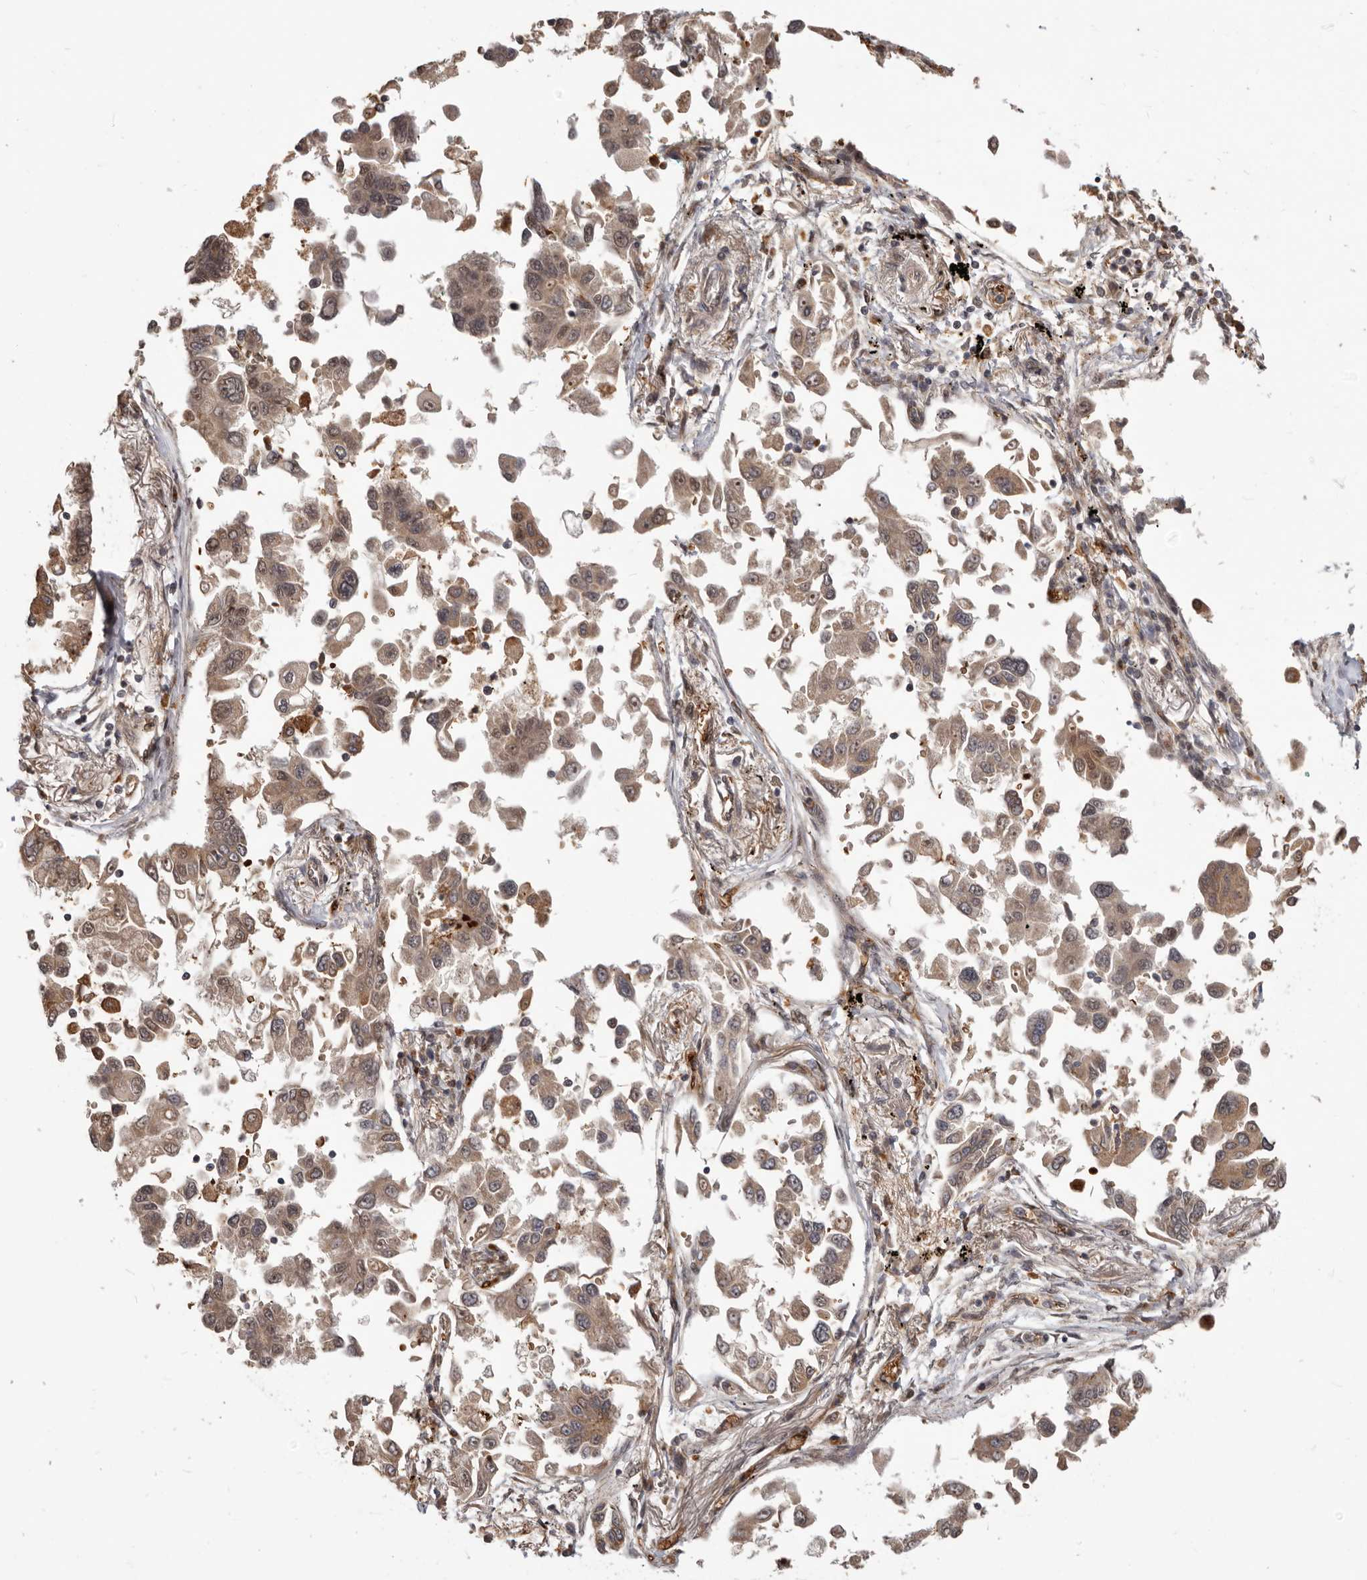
{"staining": {"intensity": "moderate", "quantity": ">75%", "location": "cytoplasmic/membranous"}, "tissue": "lung cancer", "cell_type": "Tumor cells", "image_type": "cancer", "snomed": [{"axis": "morphology", "description": "Adenocarcinoma, NOS"}, {"axis": "topography", "description": "Lung"}], "caption": "Immunohistochemical staining of human lung cancer displays moderate cytoplasmic/membranous protein expression in about >75% of tumor cells. The protein of interest is stained brown, and the nuclei are stained in blue (DAB IHC with brightfield microscopy, high magnification).", "gene": "NCOA3", "patient": {"sex": "female", "age": 67}}